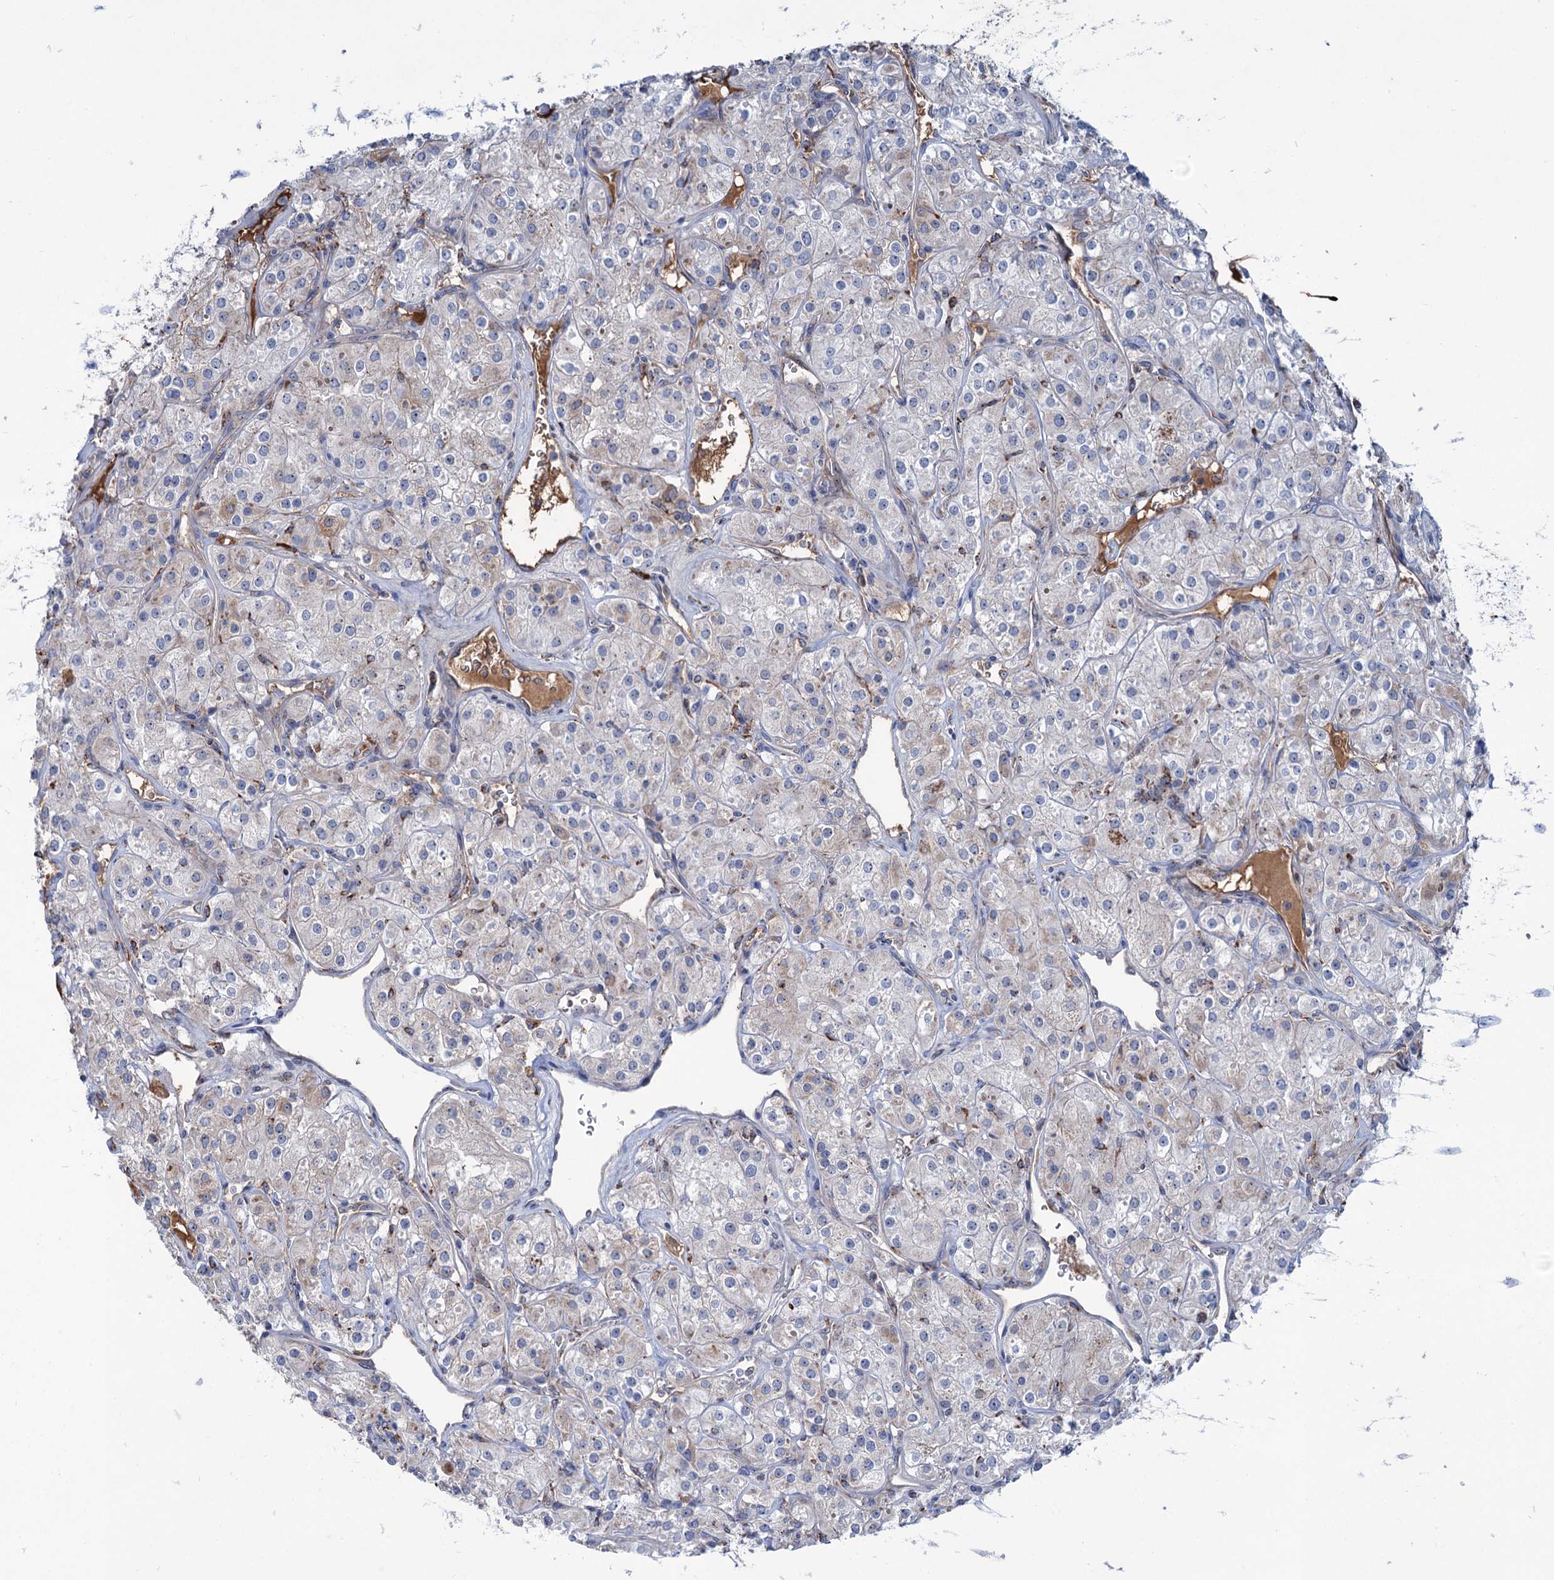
{"staining": {"intensity": "weak", "quantity": "<25%", "location": "cytoplasmic/membranous"}, "tissue": "renal cancer", "cell_type": "Tumor cells", "image_type": "cancer", "snomed": [{"axis": "morphology", "description": "Adenocarcinoma, NOS"}, {"axis": "topography", "description": "Kidney"}], "caption": "High power microscopy histopathology image of an IHC photomicrograph of renal cancer (adenocarcinoma), revealing no significant staining in tumor cells.", "gene": "LPIN1", "patient": {"sex": "male", "age": 77}}